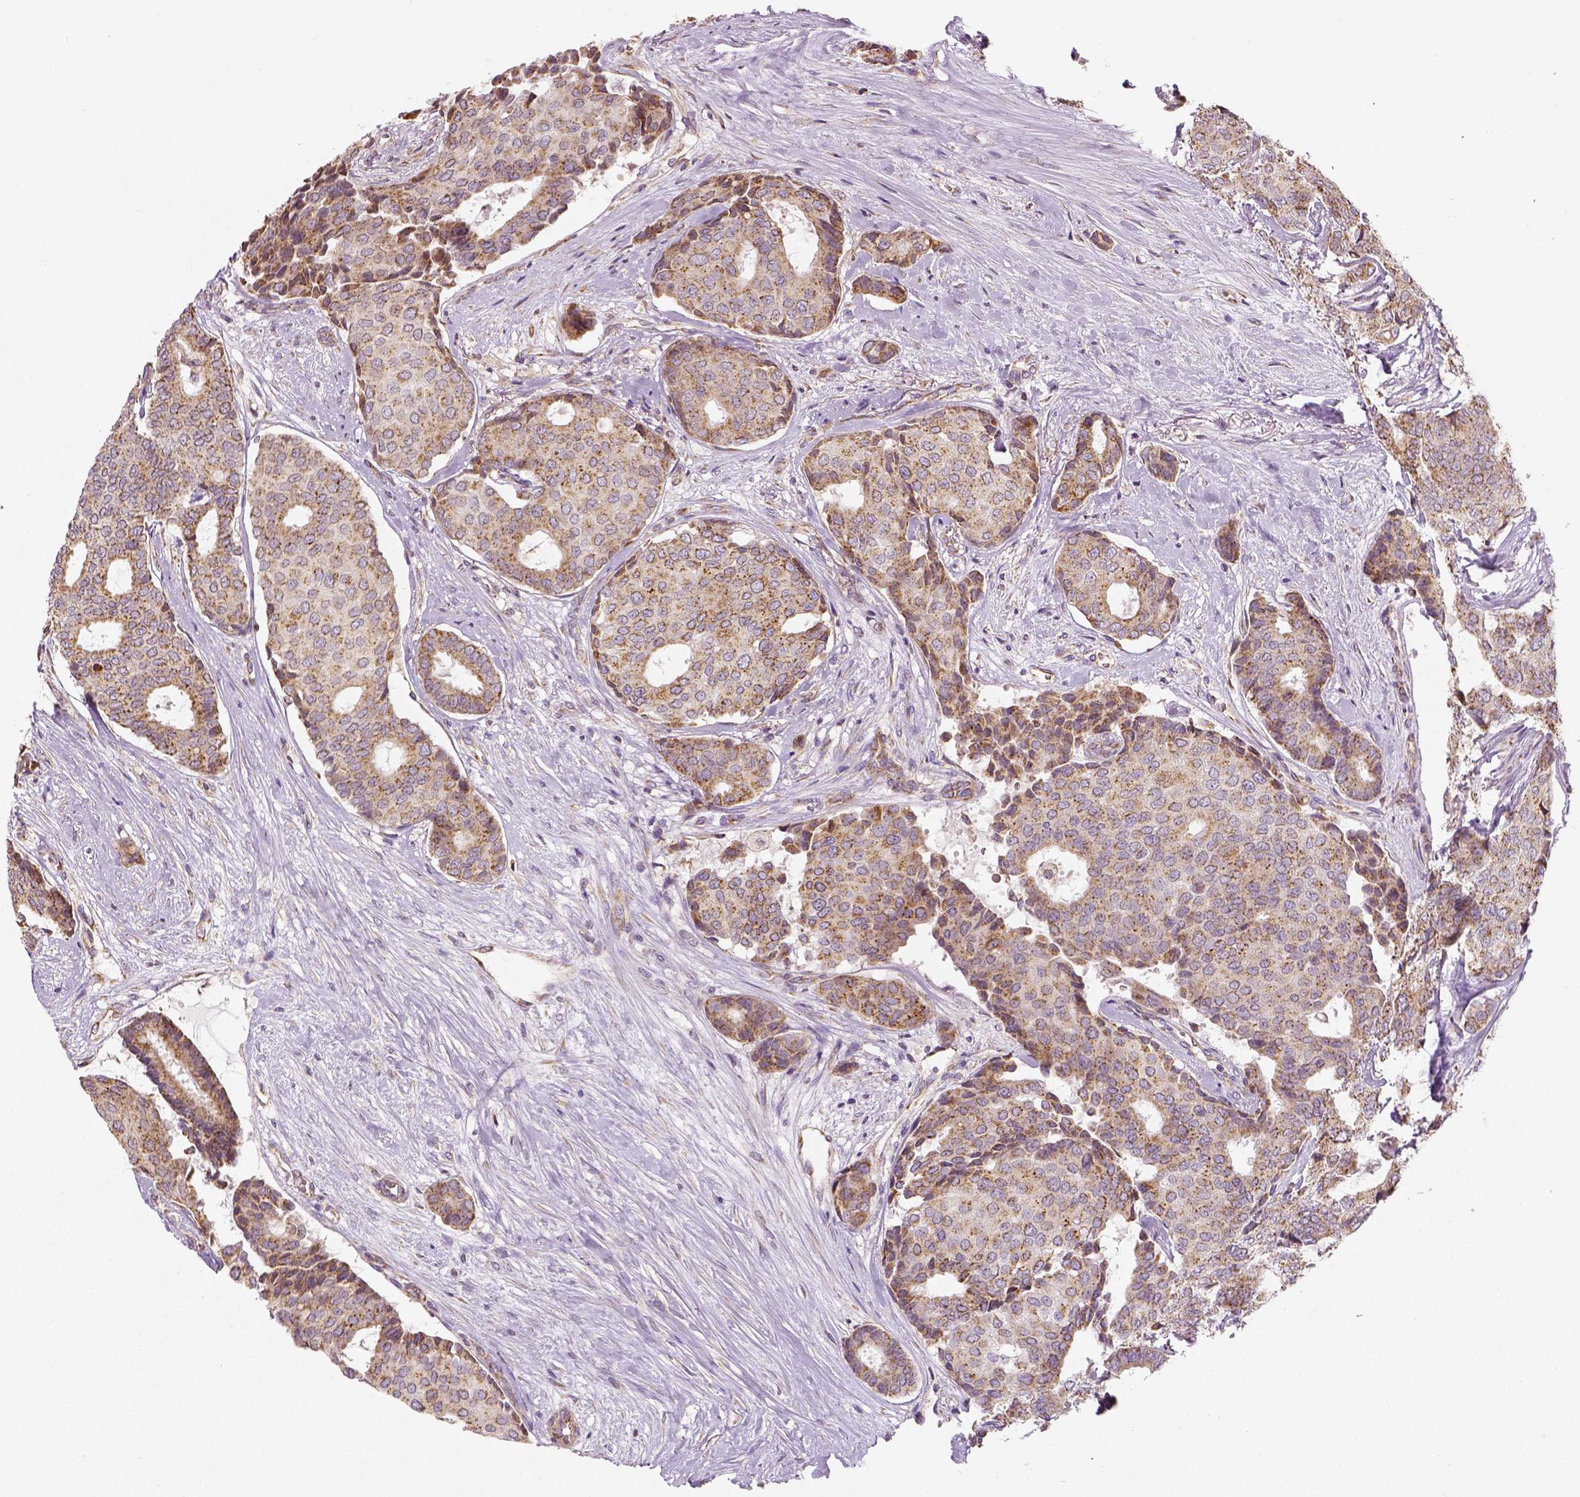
{"staining": {"intensity": "moderate", "quantity": ">75%", "location": "cytoplasmic/membranous"}, "tissue": "breast cancer", "cell_type": "Tumor cells", "image_type": "cancer", "snomed": [{"axis": "morphology", "description": "Duct carcinoma"}, {"axis": "topography", "description": "Breast"}], "caption": "Breast cancer (invasive ductal carcinoma) stained for a protein exhibits moderate cytoplasmic/membranous positivity in tumor cells. (DAB IHC with brightfield microscopy, high magnification).", "gene": "PGAM5", "patient": {"sex": "female", "age": 75}}